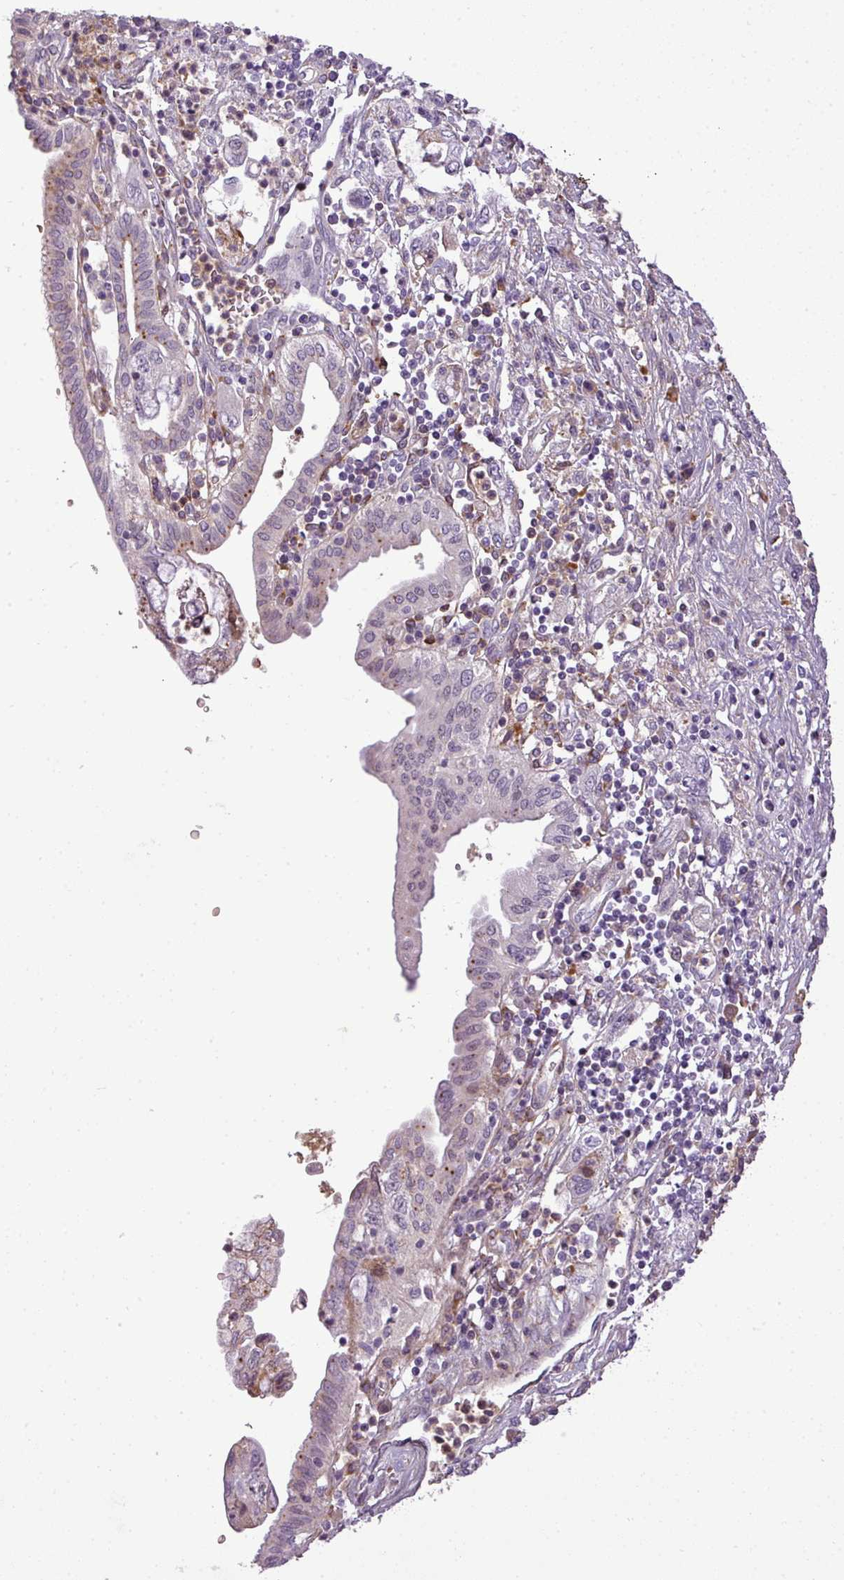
{"staining": {"intensity": "weak", "quantity": "<25%", "location": "cytoplasmic/membranous"}, "tissue": "pancreatic cancer", "cell_type": "Tumor cells", "image_type": "cancer", "snomed": [{"axis": "morphology", "description": "Adenocarcinoma, NOS"}, {"axis": "topography", "description": "Pancreas"}], "caption": "Adenocarcinoma (pancreatic) was stained to show a protein in brown. There is no significant positivity in tumor cells.", "gene": "C4B", "patient": {"sex": "female", "age": 73}}